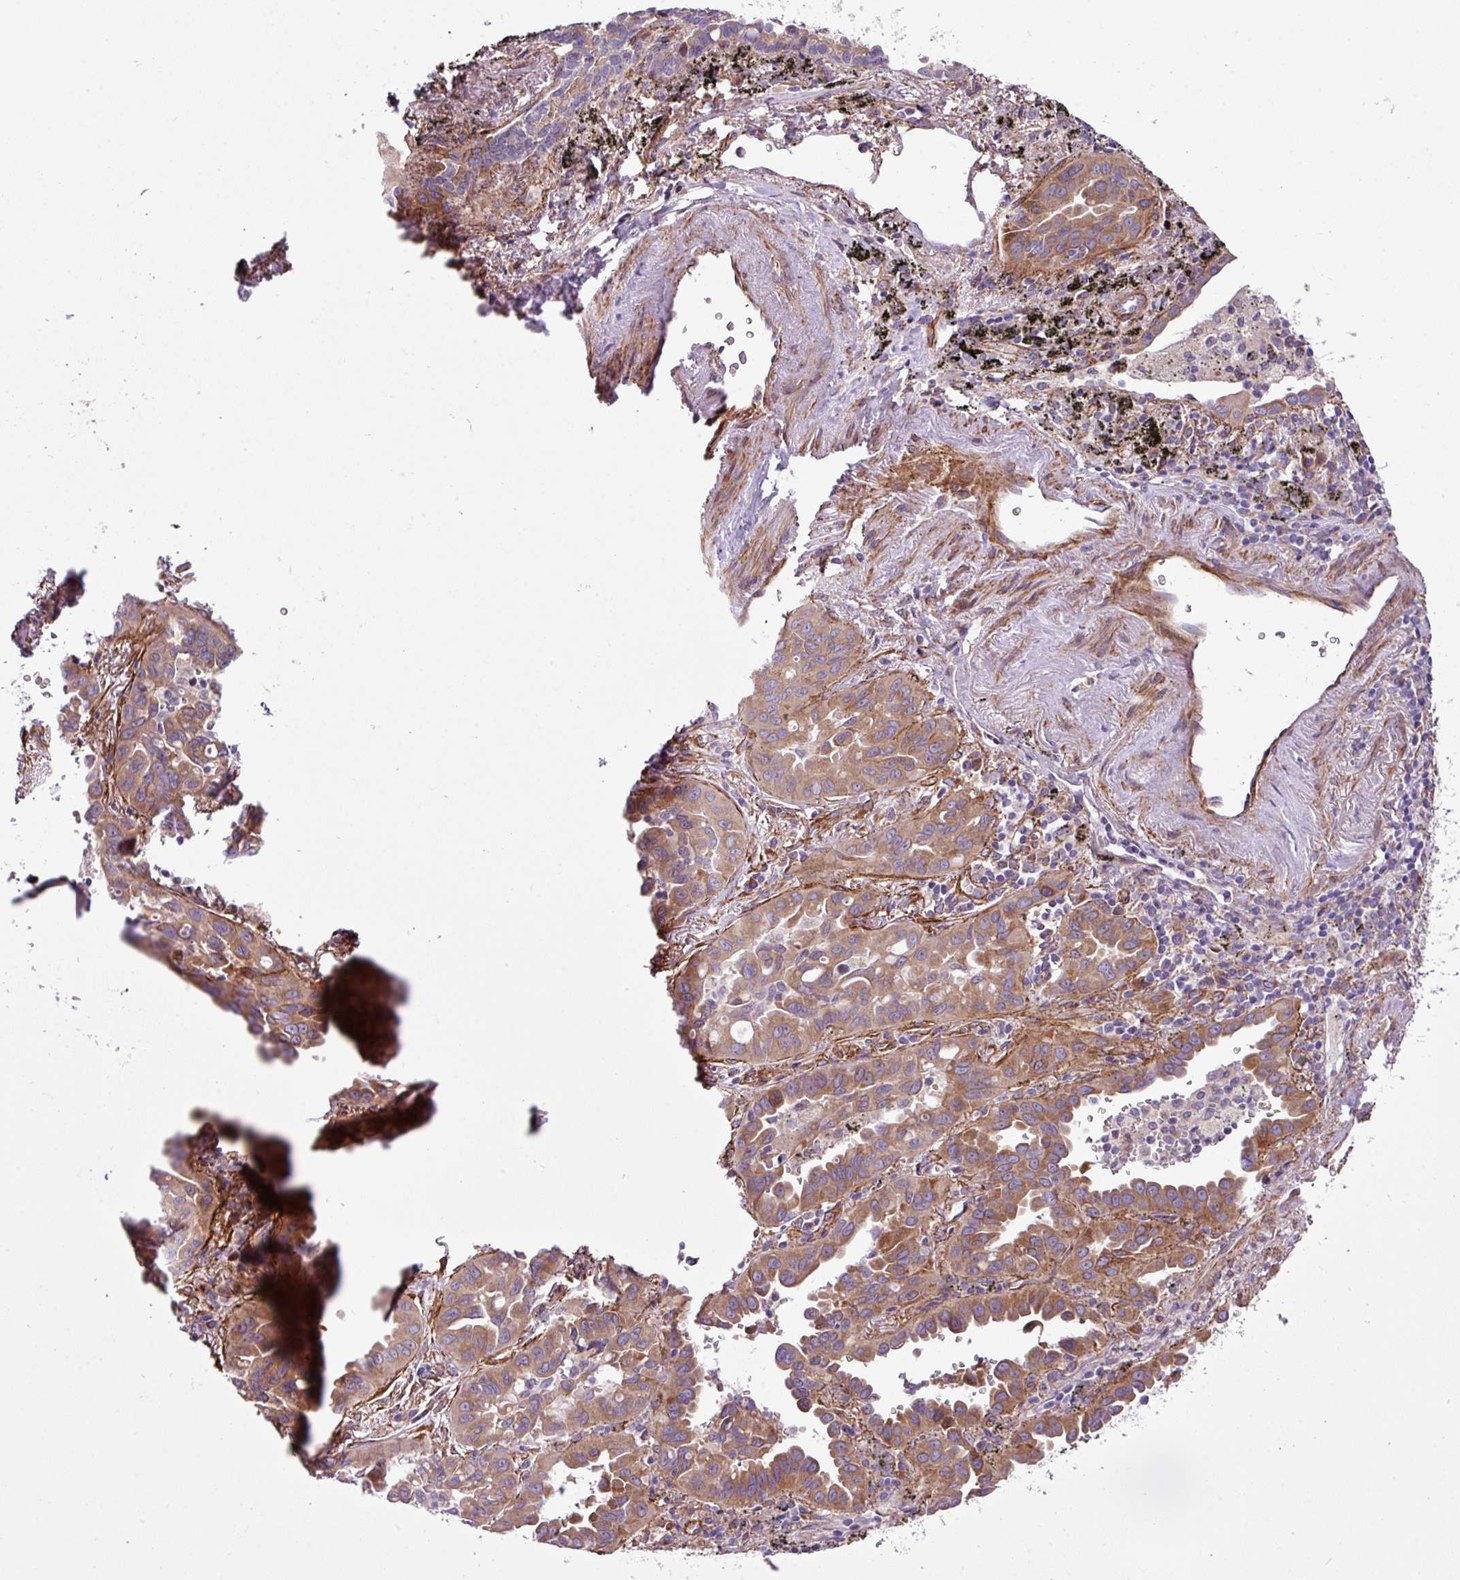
{"staining": {"intensity": "moderate", "quantity": ">75%", "location": "cytoplasmic/membranous"}, "tissue": "lung cancer", "cell_type": "Tumor cells", "image_type": "cancer", "snomed": [{"axis": "morphology", "description": "Adenocarcinoma, NOS"}, {"axis": "topography", "description": "Lung"}], "caption": "Moderate cytoplasmic/membranous positivity is appreciated in approximately >75% of tumor cells in adenocarcinoma (lung).", "gene": "FAM47E", "patient": {"sex": "male", "age": 68}}